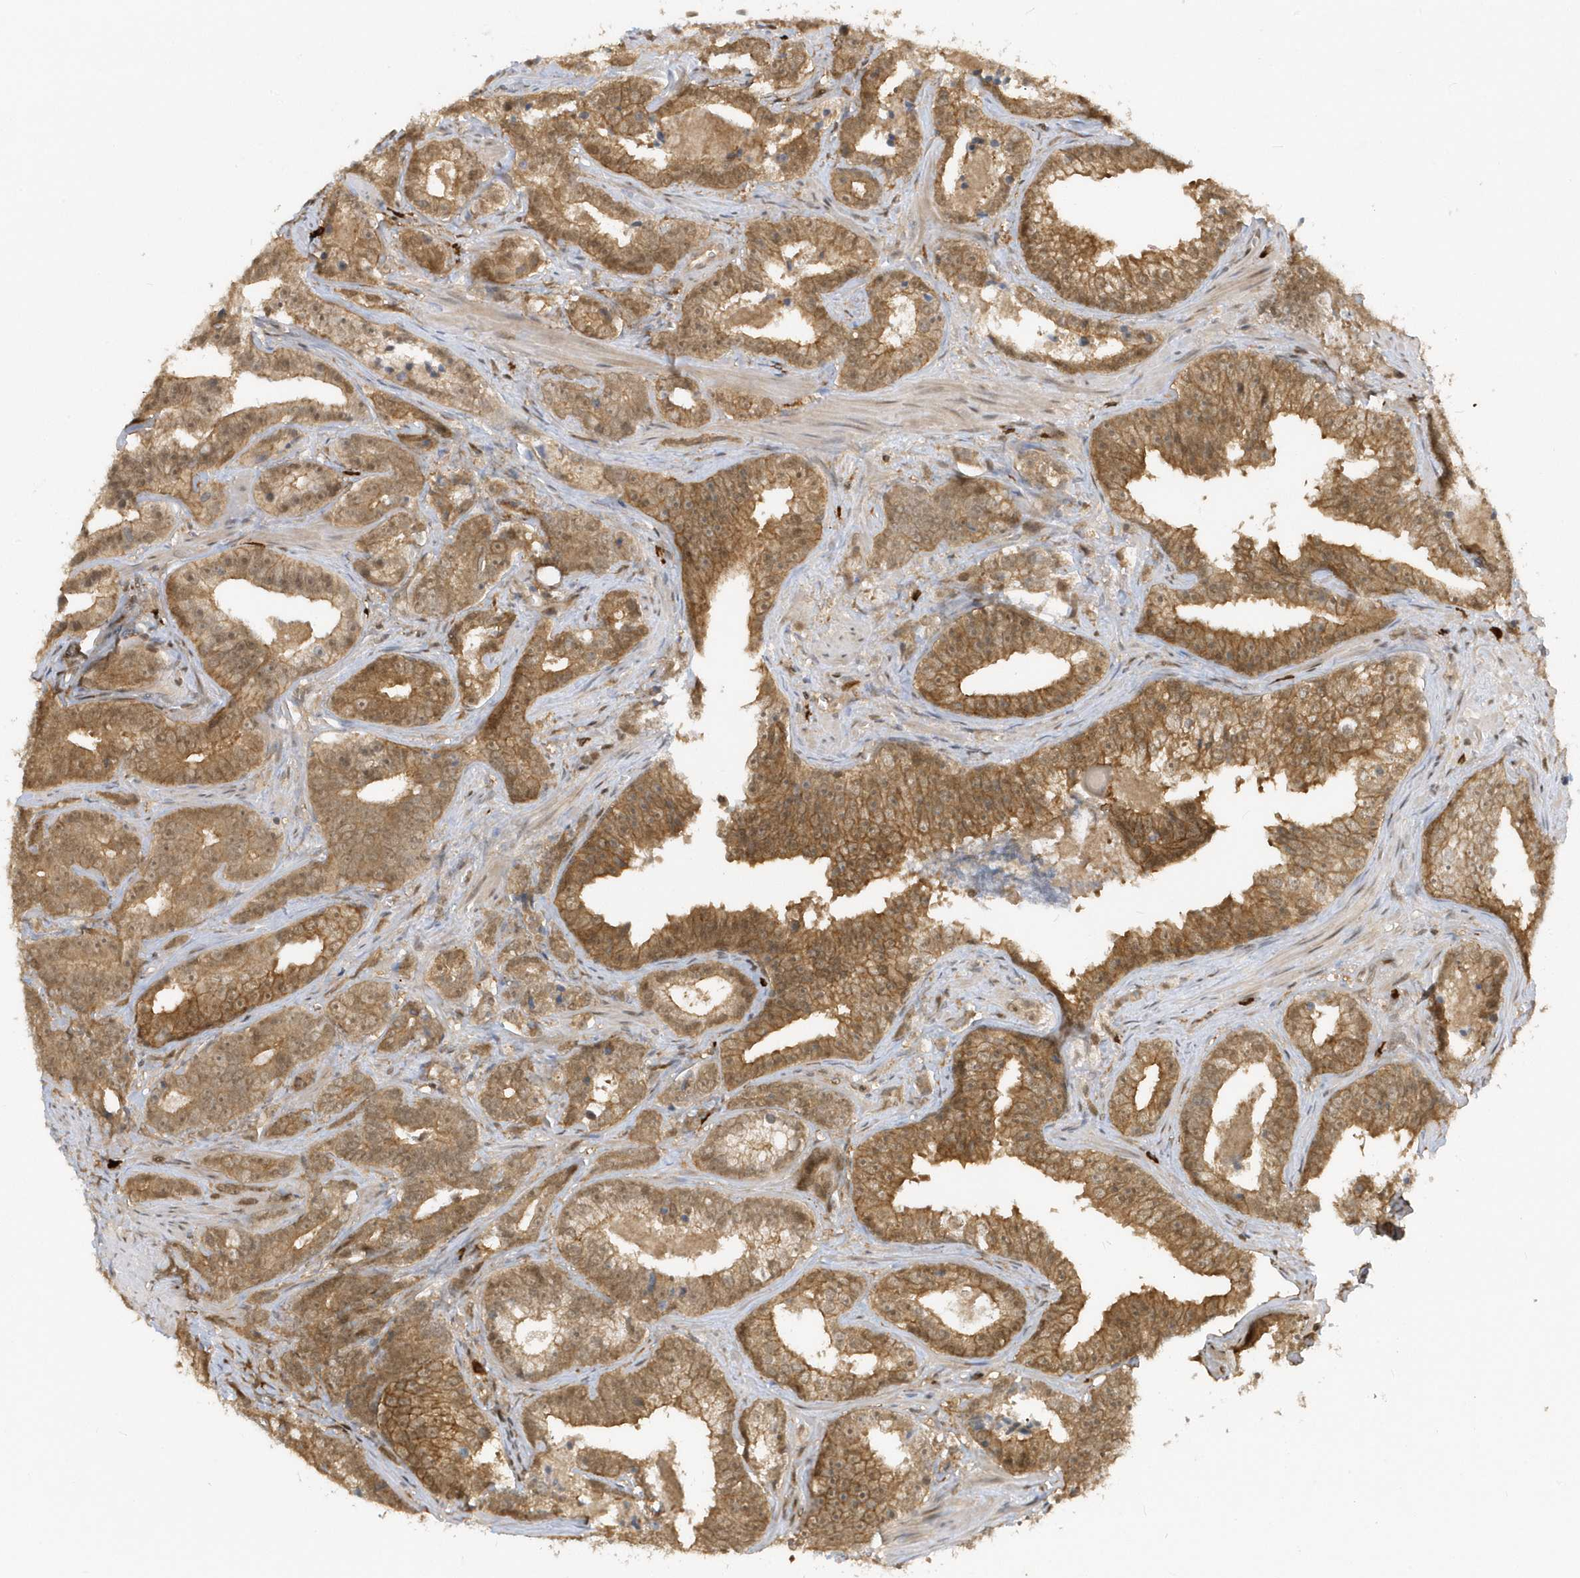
{"staining": {"intensity": "moderate", "quantity": ">75%", "location": "cytoplasmic/membranous,nuclear"}, "tissue": "prostate cancer", "cell_type": "Tumor cells", "image_type": "cancer", "snomed": [{"axis": "morphology", "description": "Adenocarcinoma, High grade"}, {"axis": "topography", "description": "Prostate"}], "caption": "Tumor cells show medium levels of moderate cytoplasmic/membranous and nuclear positivity in approximately >75% of cells in human prostate cancer.", "gene": "PPP1R7", "patient": {"sex": "male", "age": 62}}